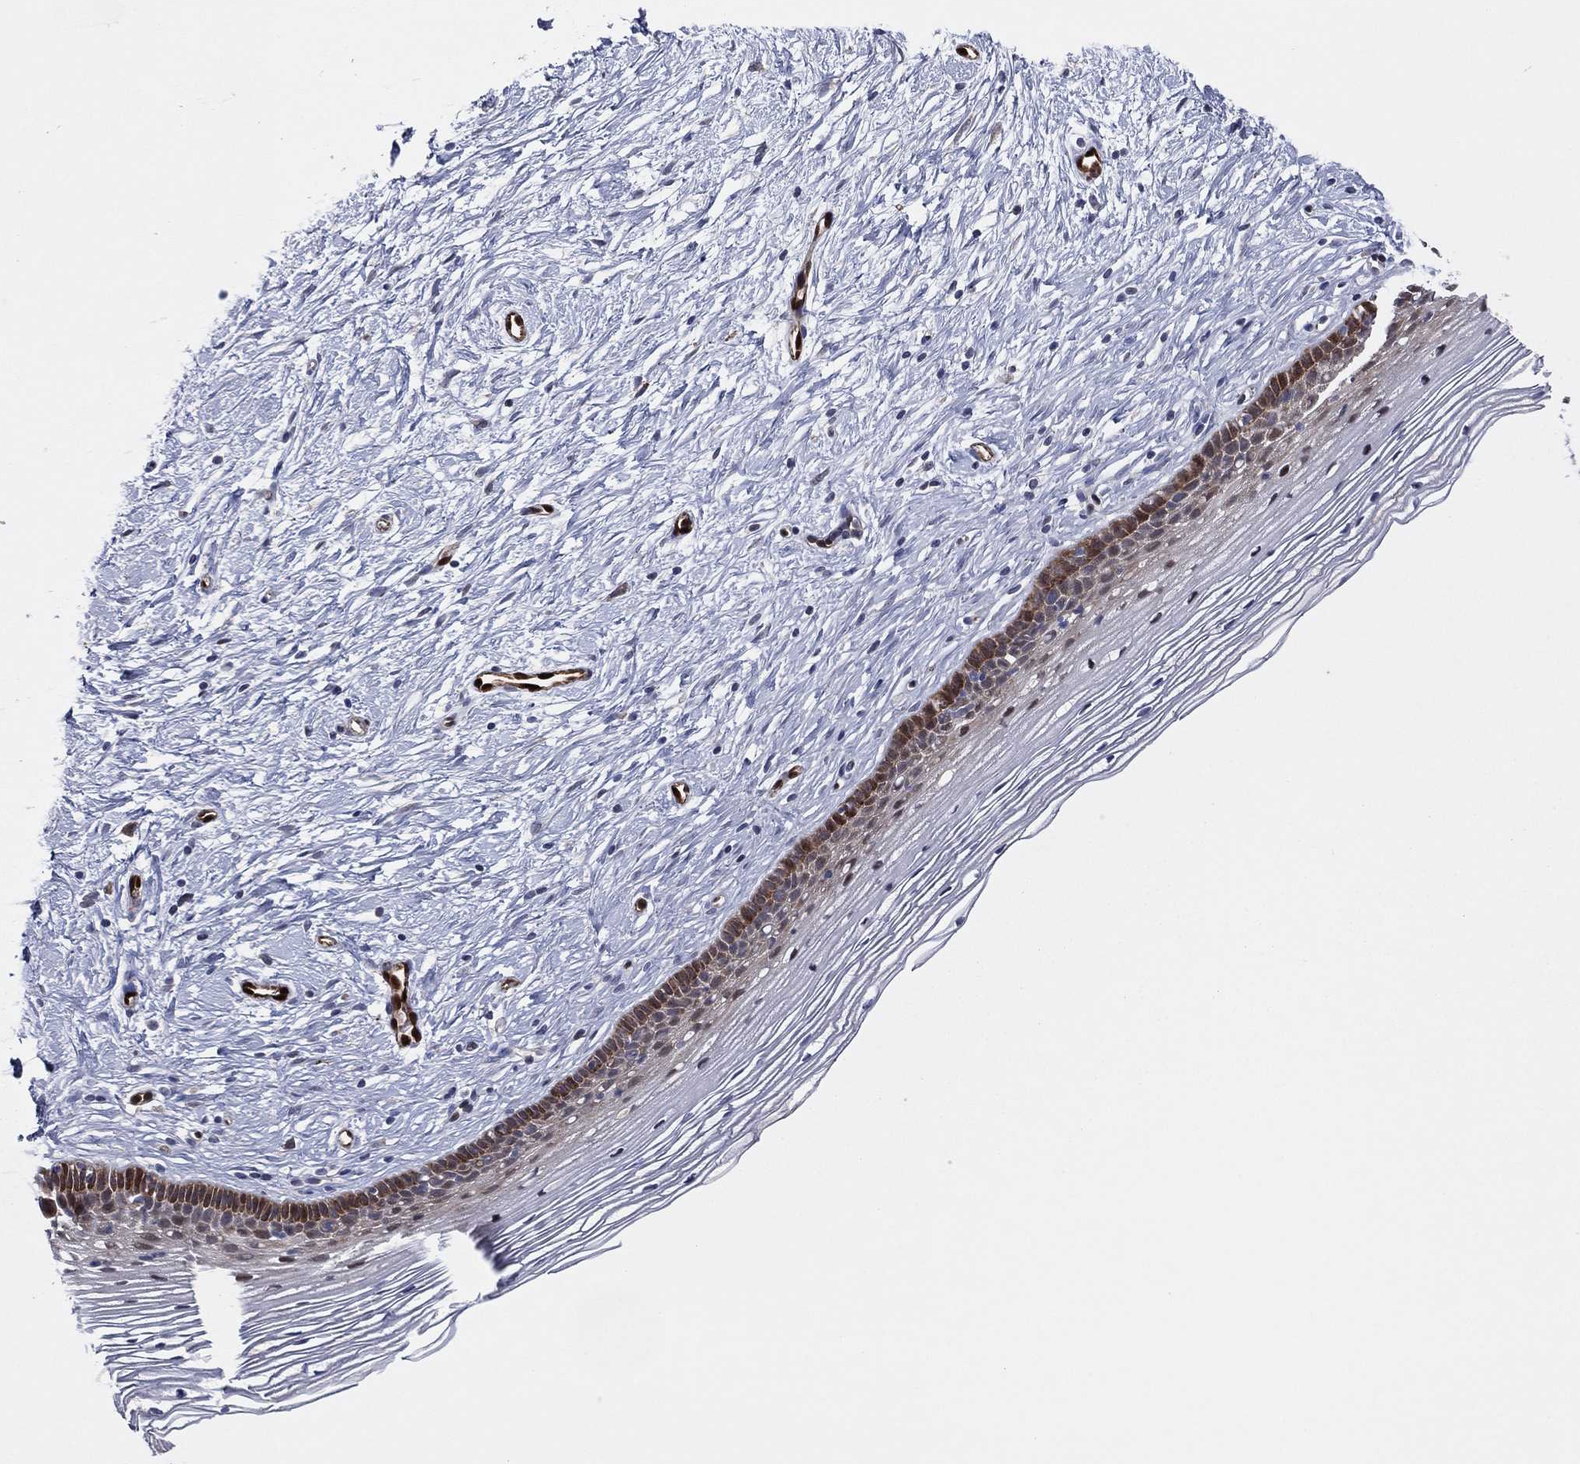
{"staining": {"intensity": "moderate", "quantity": "25%-75%", "location": "cytoplasmic/membranous"}, "tissue": "cervix", "cell_type": "Glandular cells", "image_type": "normal", "snomed": [{"axis": "morphology", "description": "Normal tissue, NOS"}, {"axis": "topography", "description": "Cervix"}], "caption": "This micrograph reveals IHC staining of normal human cervix, with medium moderate cytoplasmic/membranous staining in approximately 25%-75% of glandular cells.", "gene": "SNCG", "patient": {"sex": "female", "age": 39}}